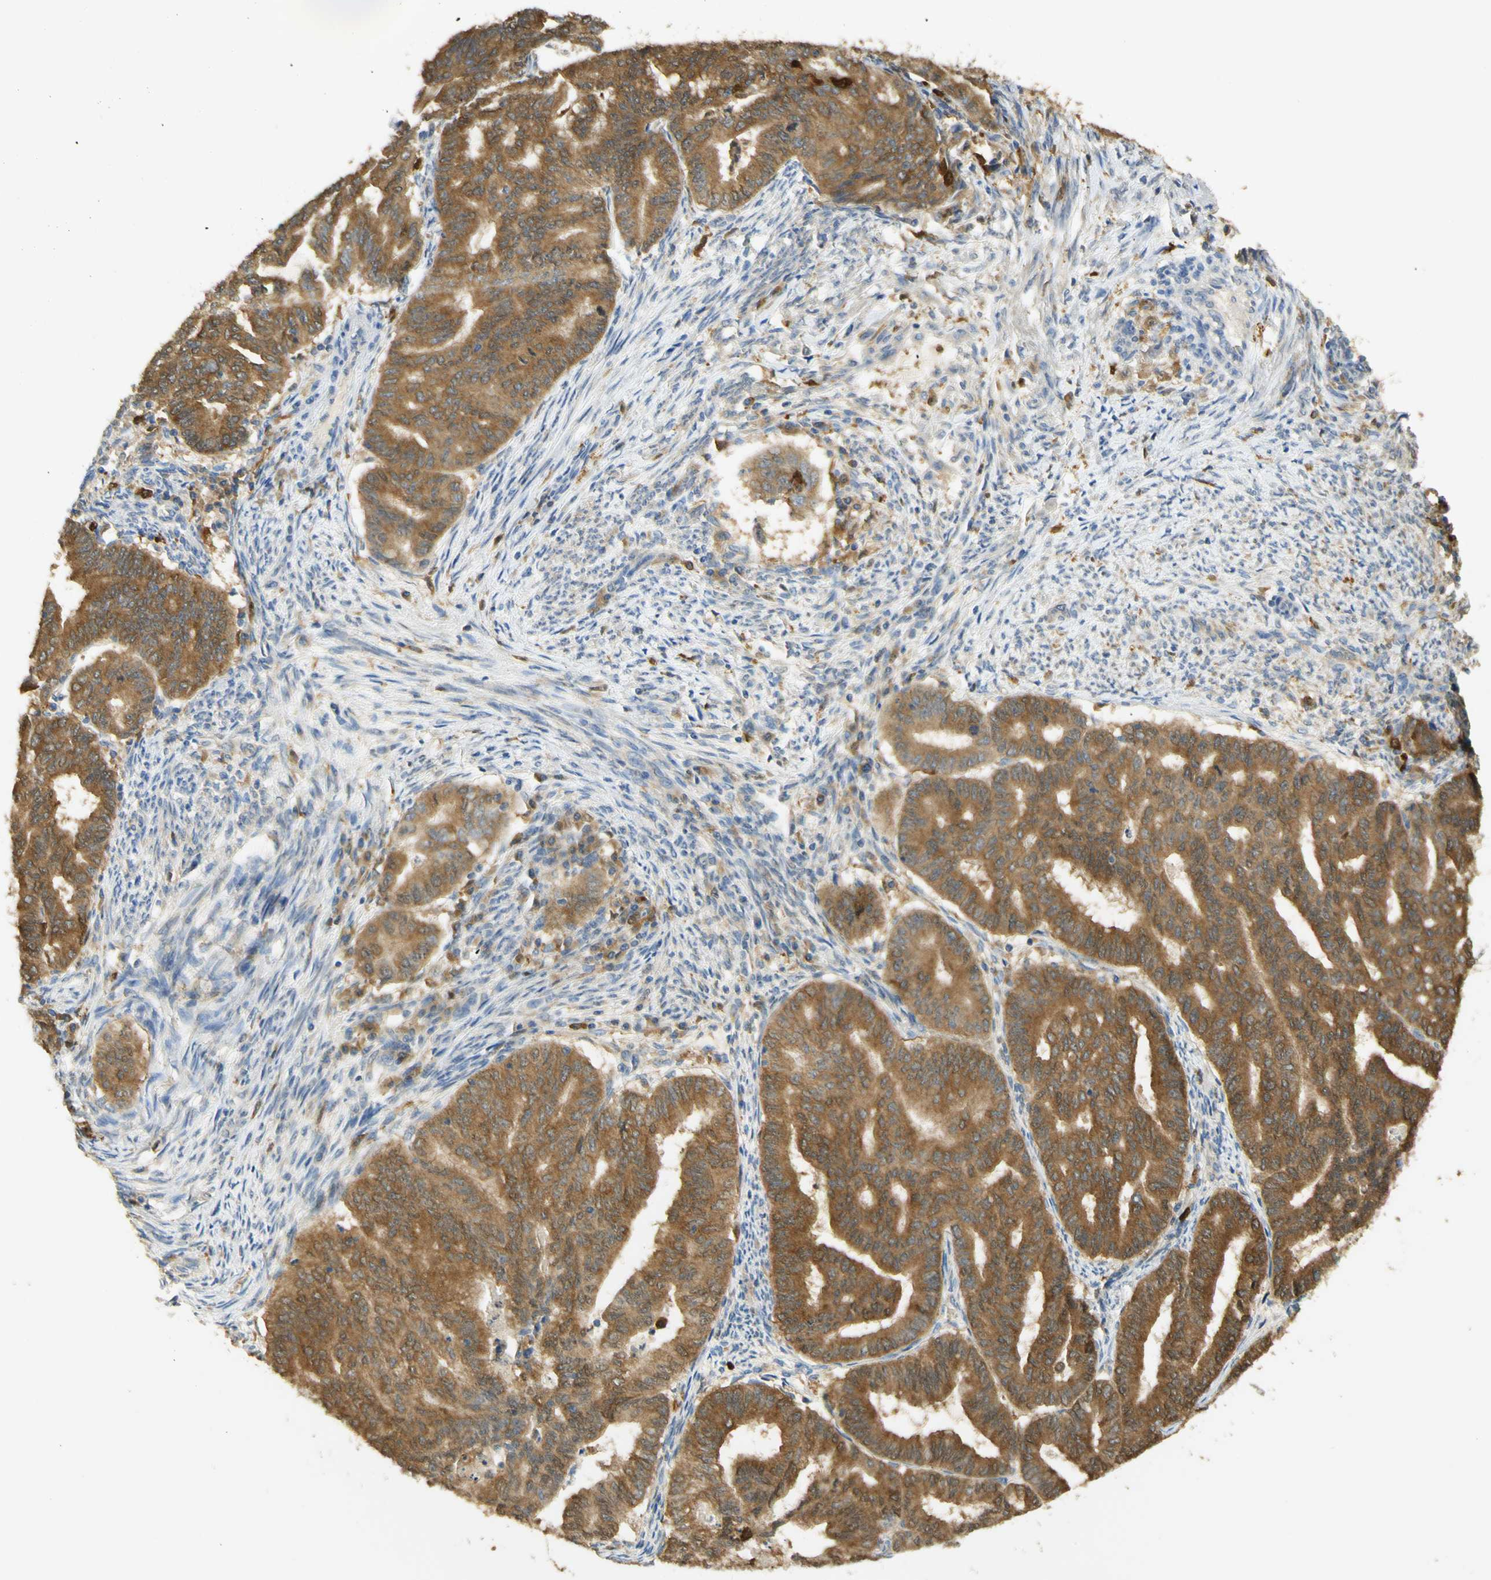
{"staining": {"intensity": "moderate", "quantity": ">75%", "location": "cytoplasmic/membranous"}, "tissue": "endometrial cancer", "cell_type": "Tumor cells", "image_type": "cancer", "snomed": [{"axis": "morphology", "description": "Adenocarcinoma, NOS"}, {"axis": "topography", "description": "Endometrium"}], "caption": "Endometrial cancer (adenocarcinoma) stained with immunohistochemistry (IHC) displays moderate cytoplasmic/membranous staining in about >75% of tumor cells.", "gene": "PAK1", "patient": {"sex": "female", "age": 79}}